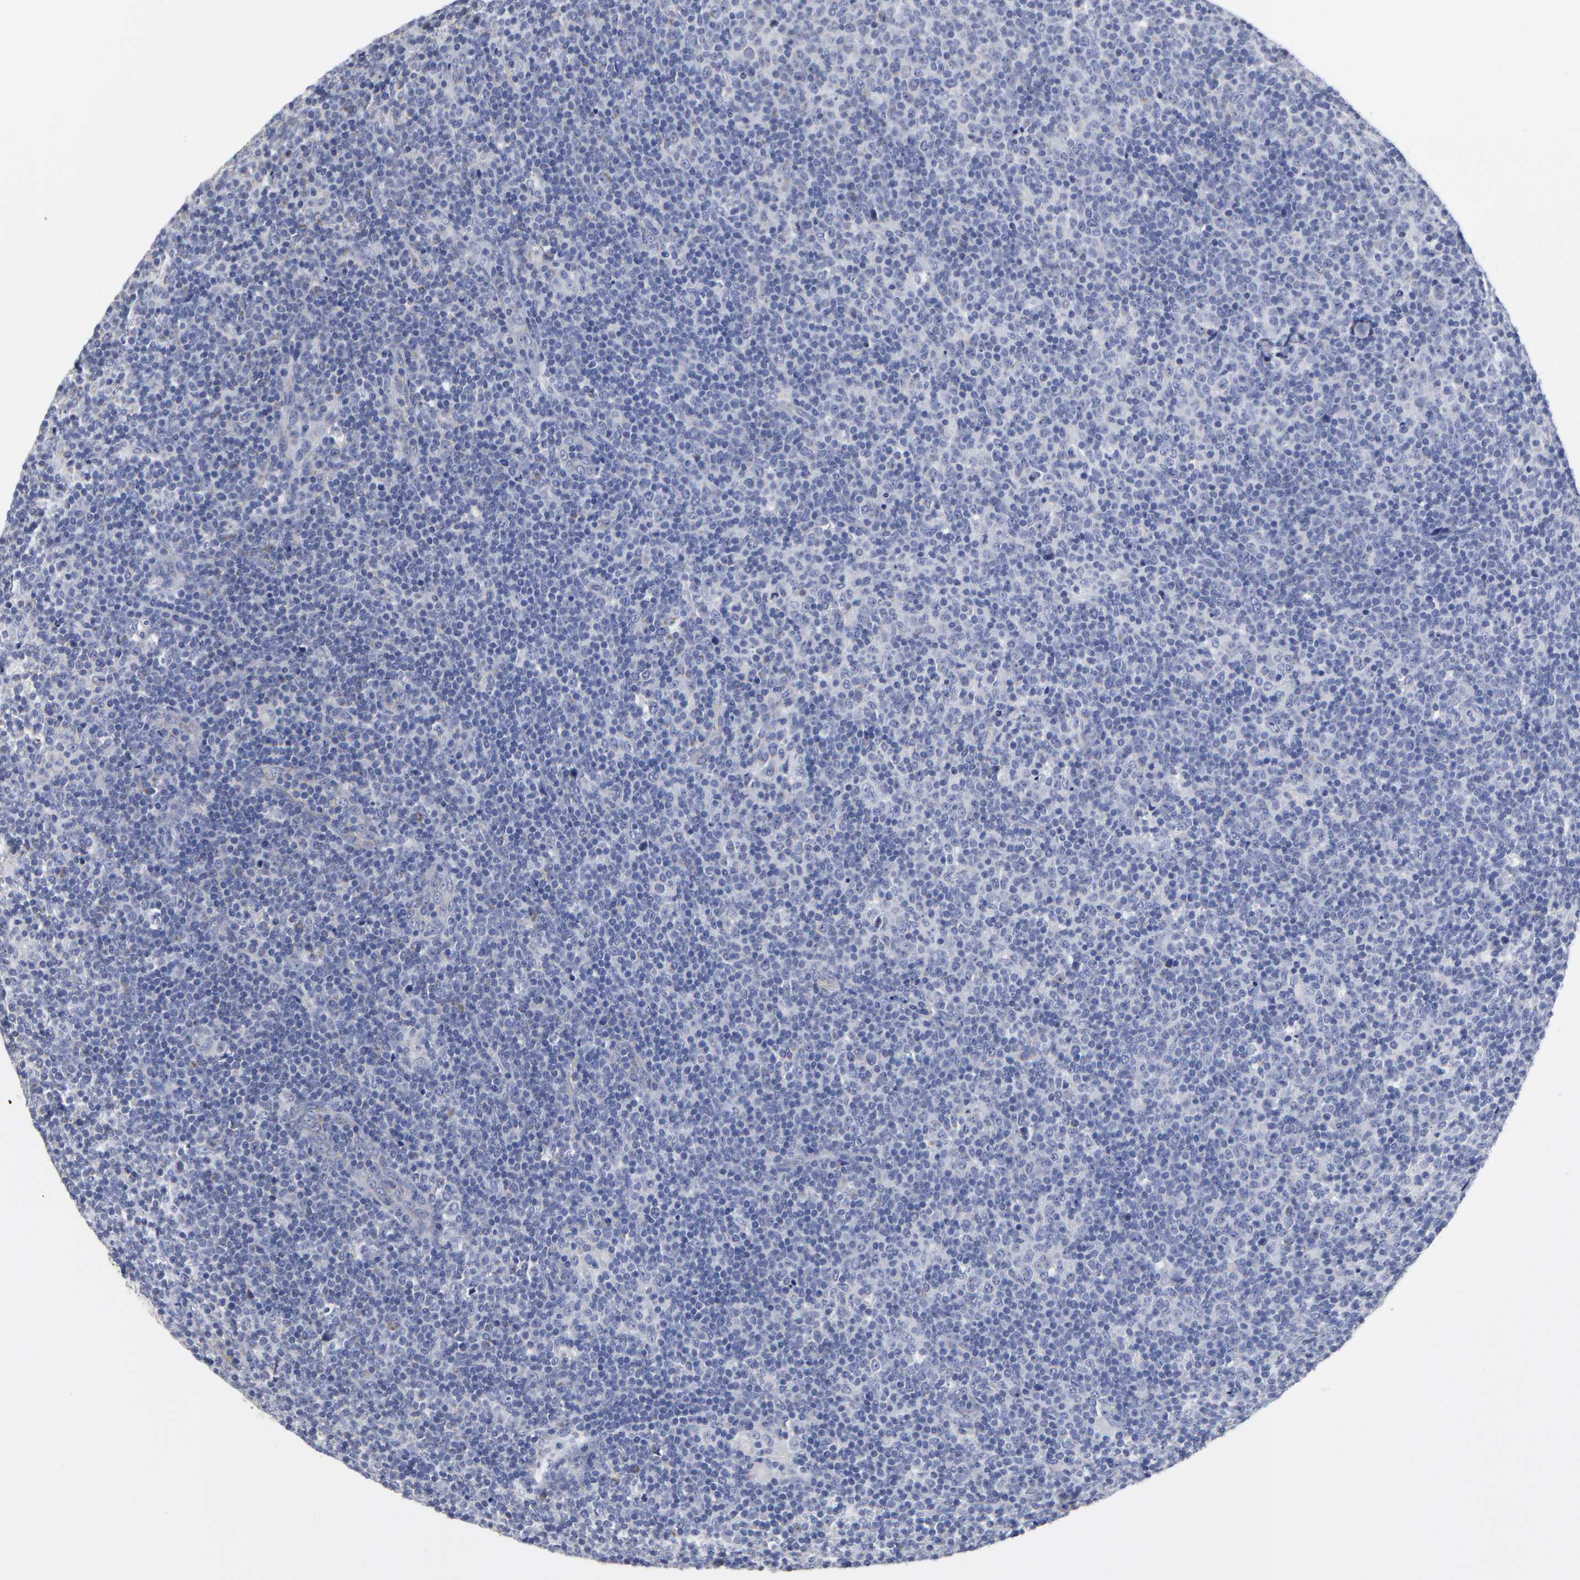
{"staining": {"intensity": "negative", "quantity": "none", "location": "none"}, "tissue": "lymphoma", "cell_type": "Tumor cells", "image_type": "cancer", "snomed": [{"axis": "morphology", "description": "Malignant lymphoma, non-Hodgkin's type, Low grade"}, {"axis": "topography", "description": "Lymph node"}], "caption": "This micrograph is of low-grade malignant lymphoma, non-Hodgkin's type stained with immunohistochemistry (IHC) to label a protein in brown with the nuclei are counter-stained blue. There is no positivity in tumor cells.", "gene": "PTP4A1", "patient": {"sex": "male", "age": 70}}